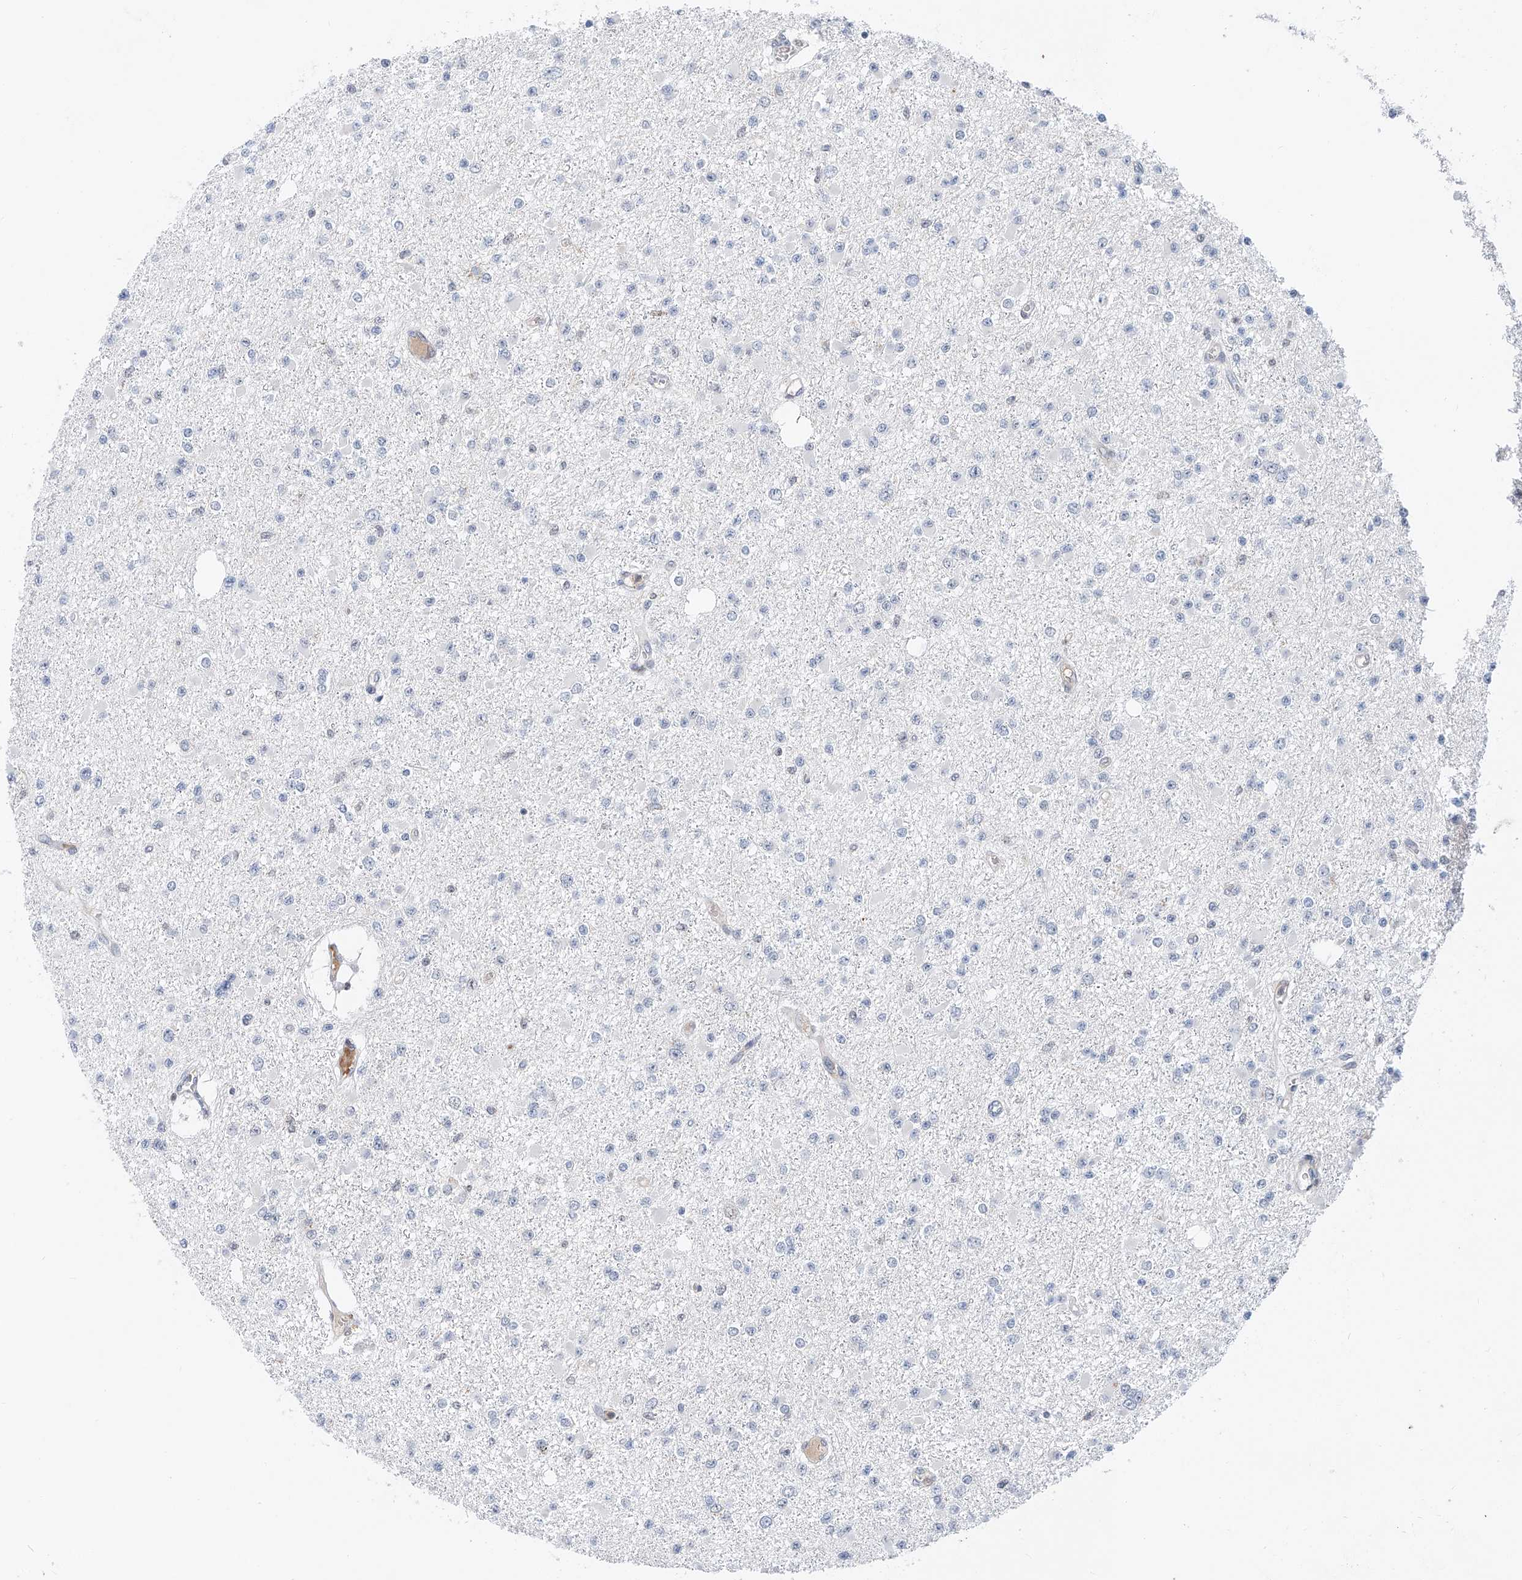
{"staining": {"intensity": "negative", "quantity": "none", "location": "none"}, "tissue": "glioma", "cell_type": "Tumor cells", "image_type": "cancer", "snomed": [{"axis": "morphology", "description": "Glioma, malignant, Low grade"}, {"axis": "topography", "description": "Brain"}], "caption": "Immunohistochemistry (IHC) of low-grade glioma (malignant) demonstrates no positivity in tumor cells.", "gene": "SNRNP200", "patient": {"sex": "female", "age": 22}}